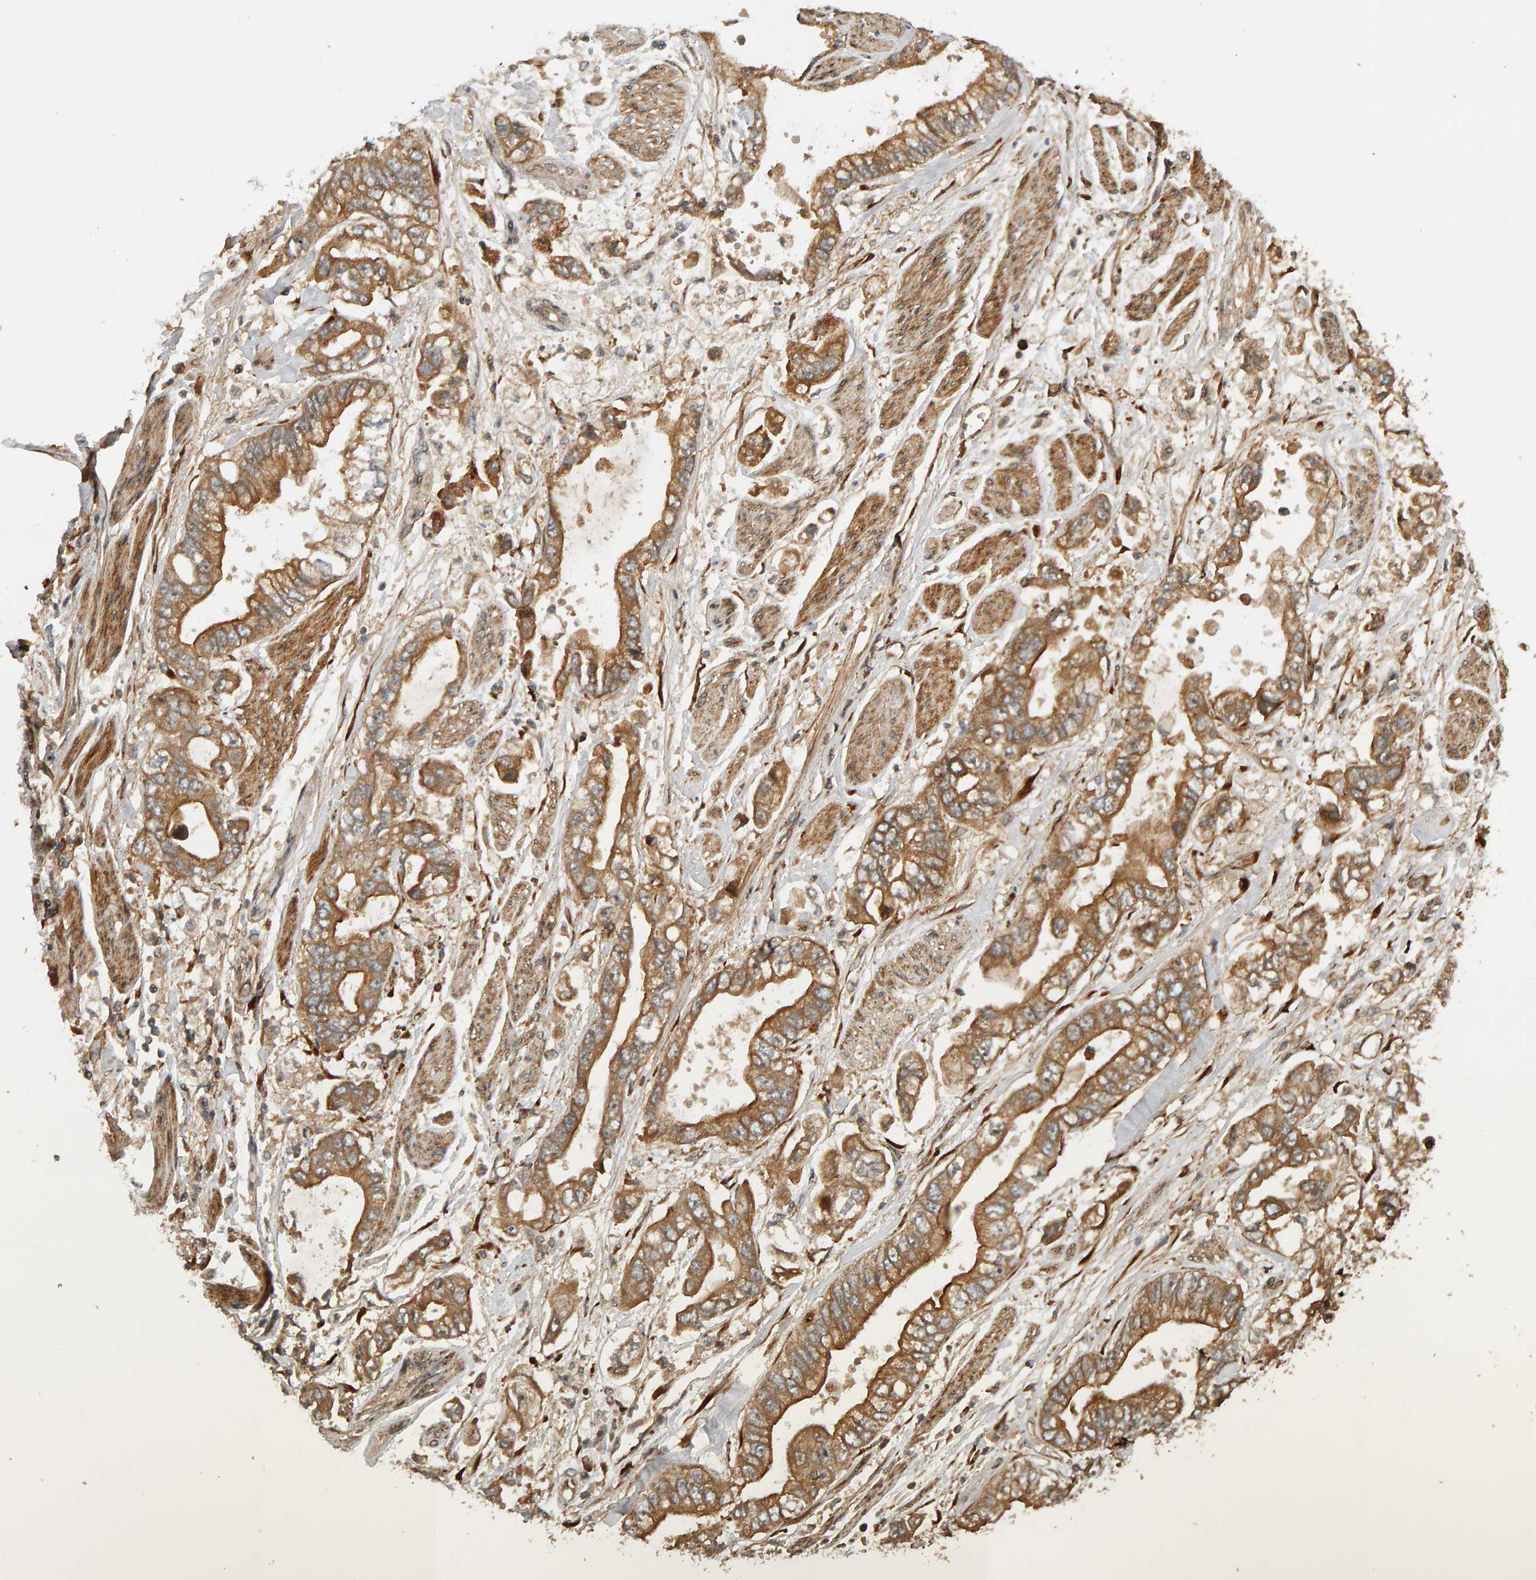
{"staining": {"intensity": "strong", "quantity": ">75%", "location": "cytoplasmic/membranous"}, "tissue": "stomach cancer", "cell_type": "Tumor cells", "image_type": "cancer", "snomed": [{"axis": "morphology", "description": "Normal tissue, NOS"}, {"axis": "morphology", "description": "Adenocarcinoma, NOS"}, {"axis": "topography", "description": "Stomach"}], "caption": "The photomicrograph shows immunohistochemical staining of stomach cancer (adenocarcinoma). There is strong cytoplasmic/membranous staining is appreciated in approximately >75% of tumor cells. Immunohistochemistry stains the protein in brown and the nuclei are stained blue.", "gene": "ZFAND1", "patient": {"sex": "male", "age": 62}}